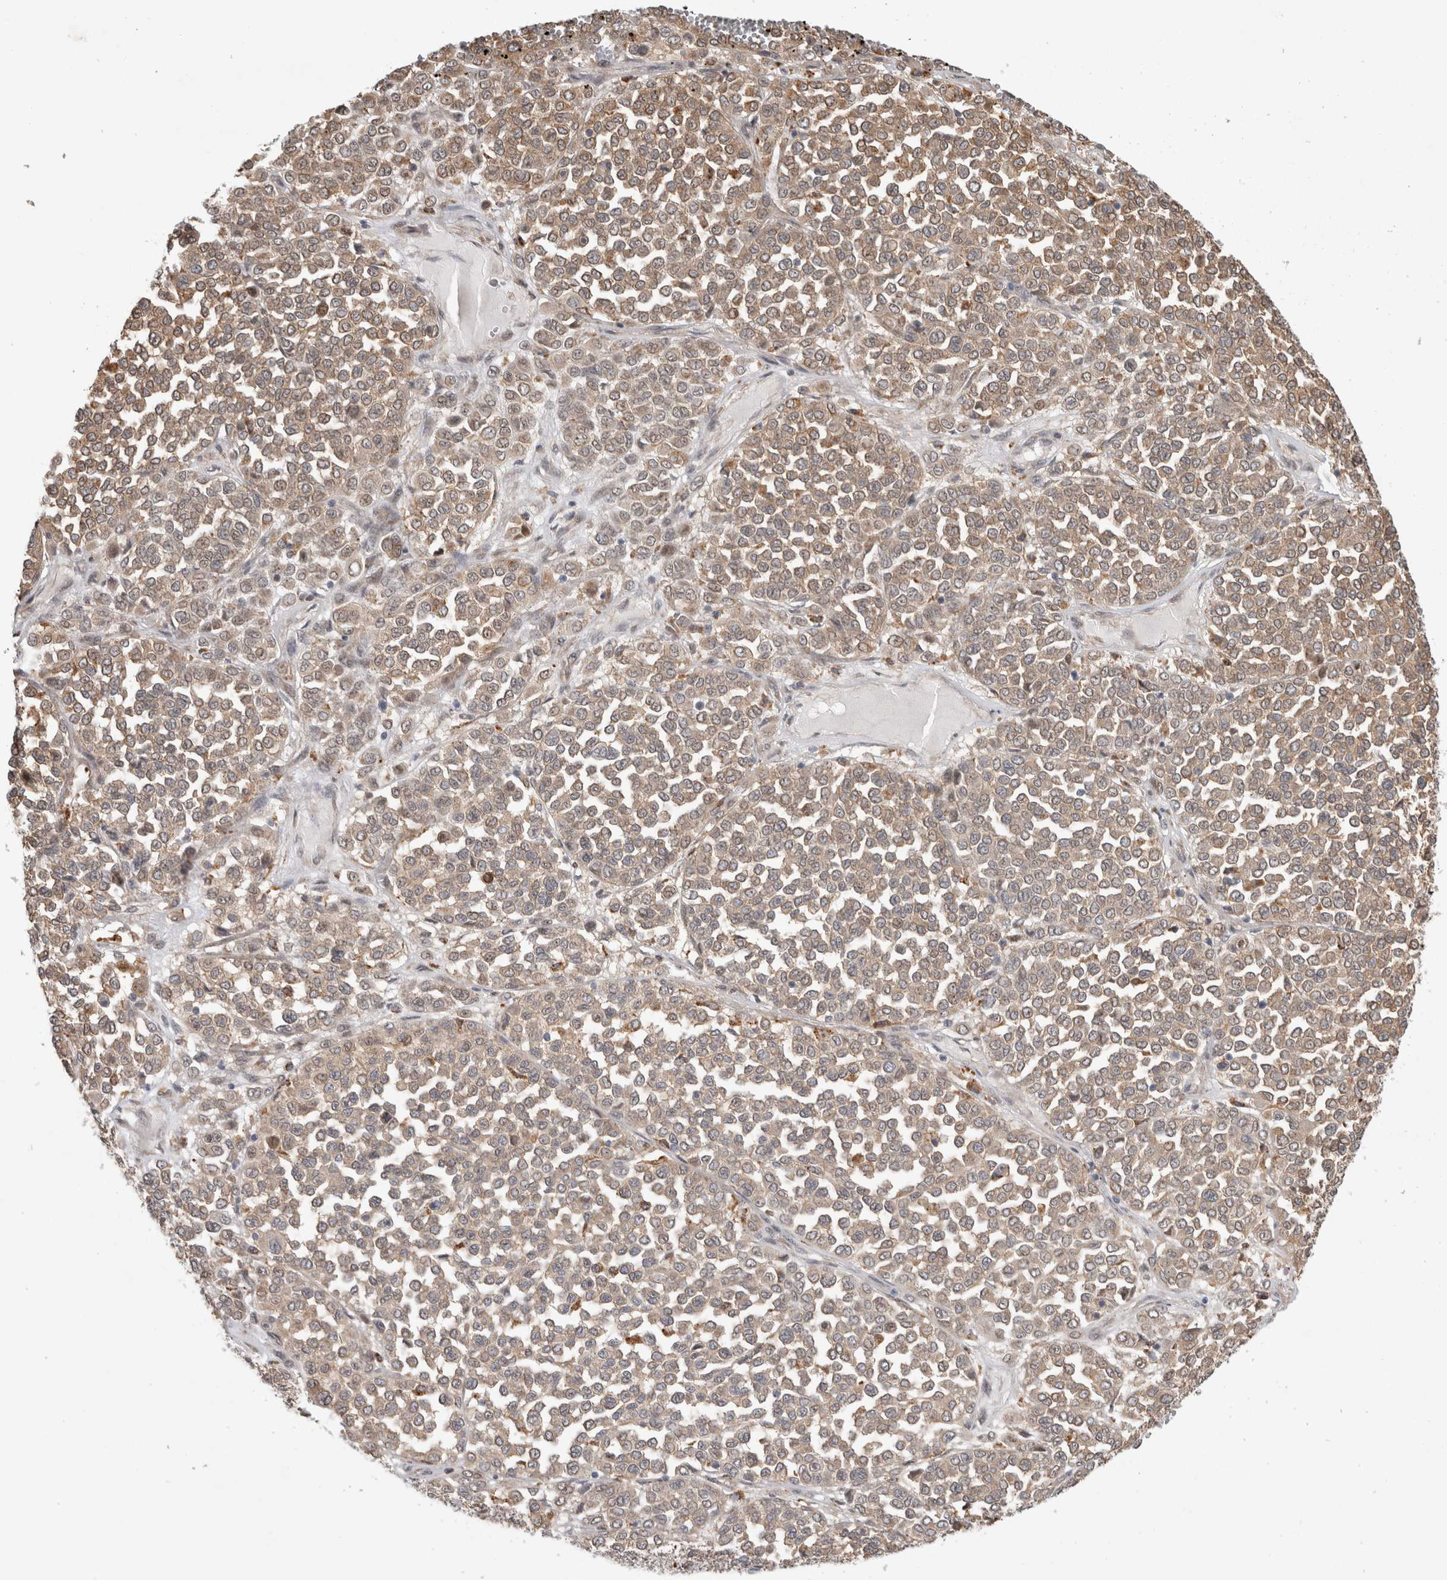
{"staining": {"intensity": "weak", "quantity": ">75%", "location": "cytoplasmic/membranous"}, "tissue": "melanoma", "cell_type": "Tumor cells", "image_type": "cancer", "snomed": [{"axis": "morphology", "description": "Malignant melanoma, Metastatic site"}, {"axis": "topography", "description": "Pancreas"}], "caption": "Malignant melanoma (metastatic site) stained for a protein reveals weak cytoplasmic/membranous positivity in tumor cells.", "gene": "NAB2", "patient": {"sex": "female", "age": 30}}